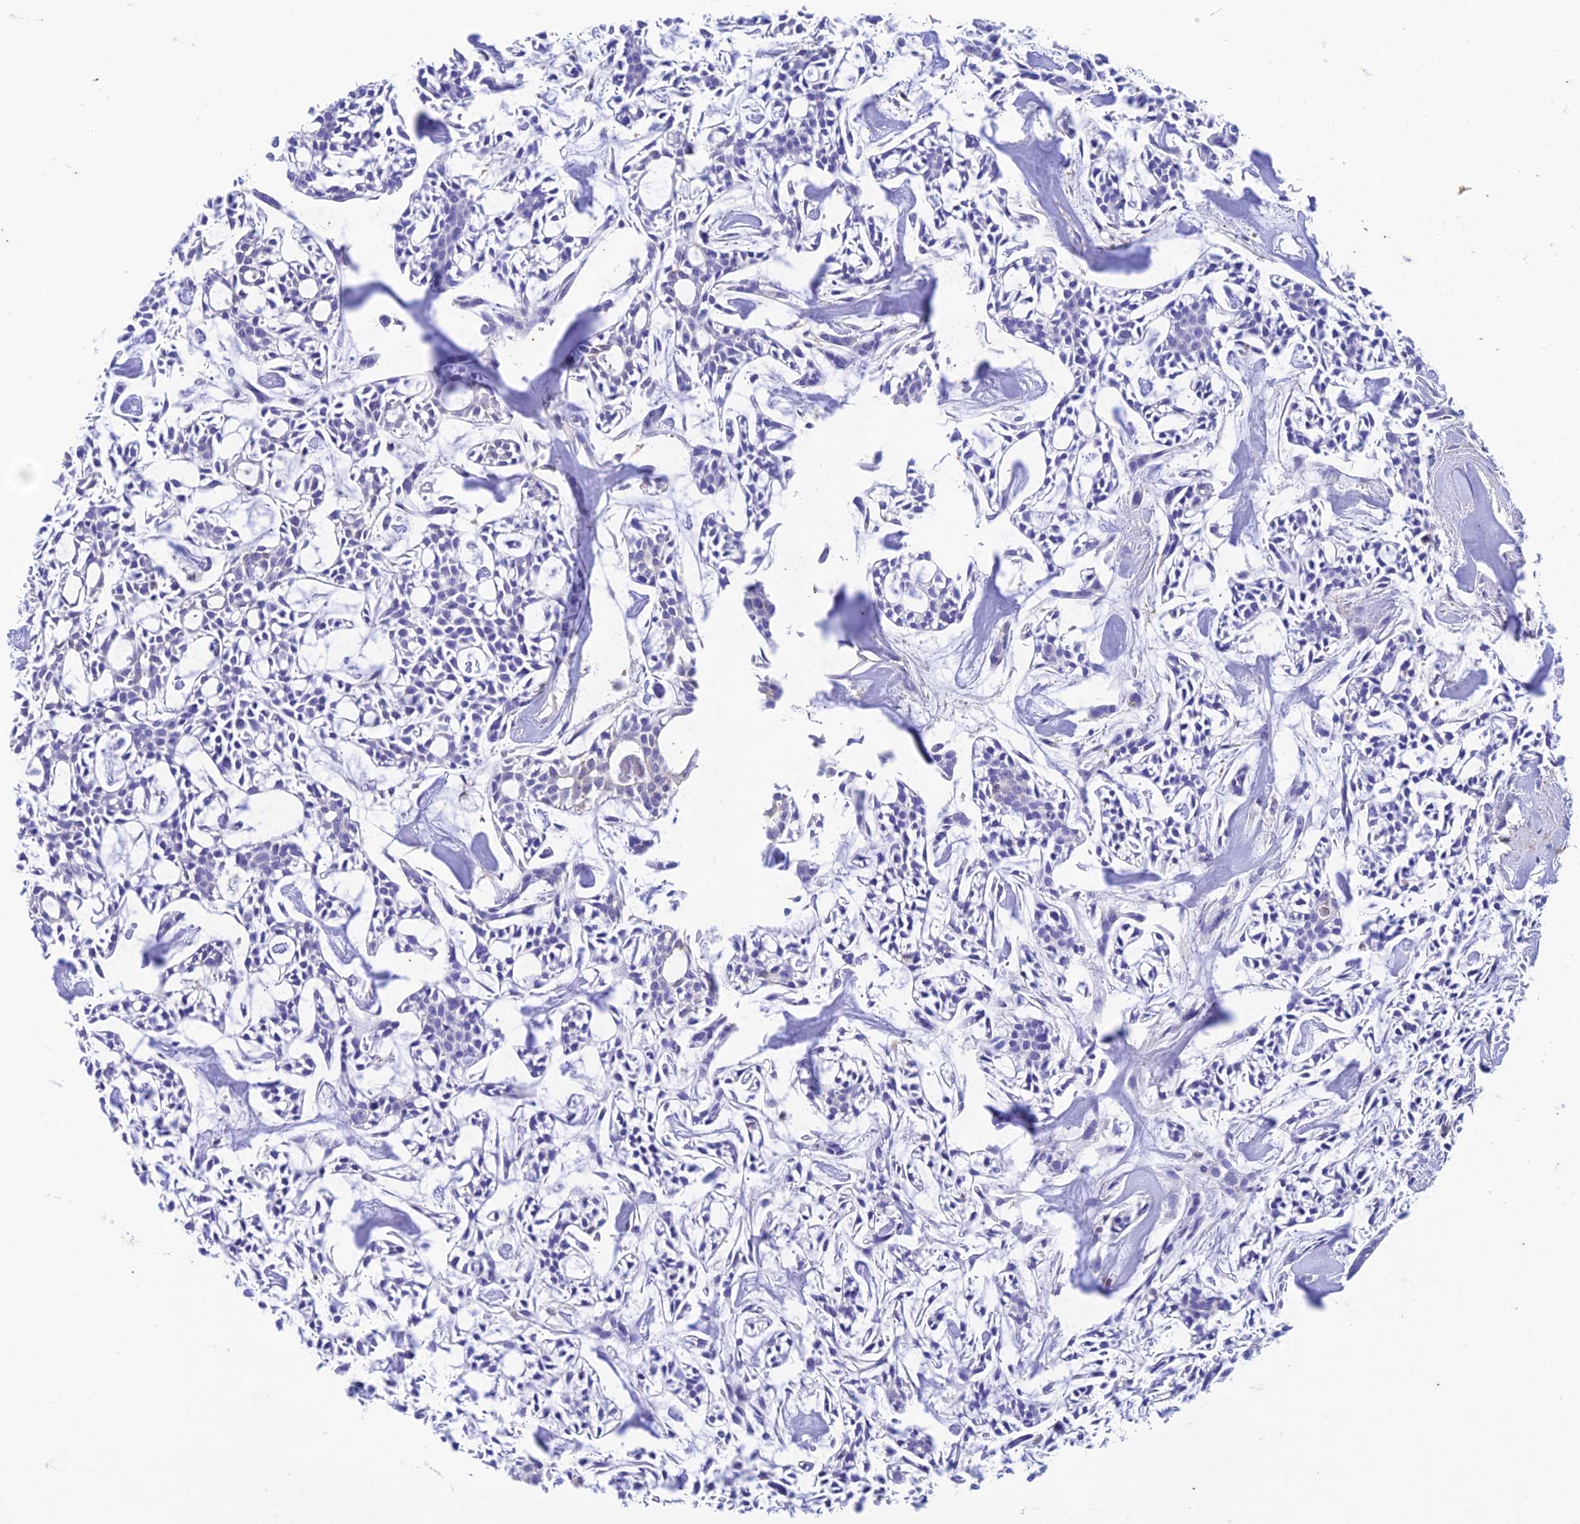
{"staining": {"intensity": "negative", "quantity": "none", "location": "none"}, "tissue": "head and neck cancer", "cell_type": "Tumor cells", "image_type": "cancer", "snomed": [{"axis": "morphology", "description": "Adenocarcinoma, NOS"}, {"axis": "topography", "description": "Salivary gland"}, {"axis": "topography", "description": "Head-Neck"}], "caption": "Protein analysis of head and neck cancer displays no significant staining in tumor cells. (Stains: DAB (3,3'-diaminobenzidine) immunohistochemistry with hematoxylin counter stain, Microscopy: brightfield microscopy at high magnification).", "gene": "FGF7", "patient": {"sex": "male", "age": 55}}